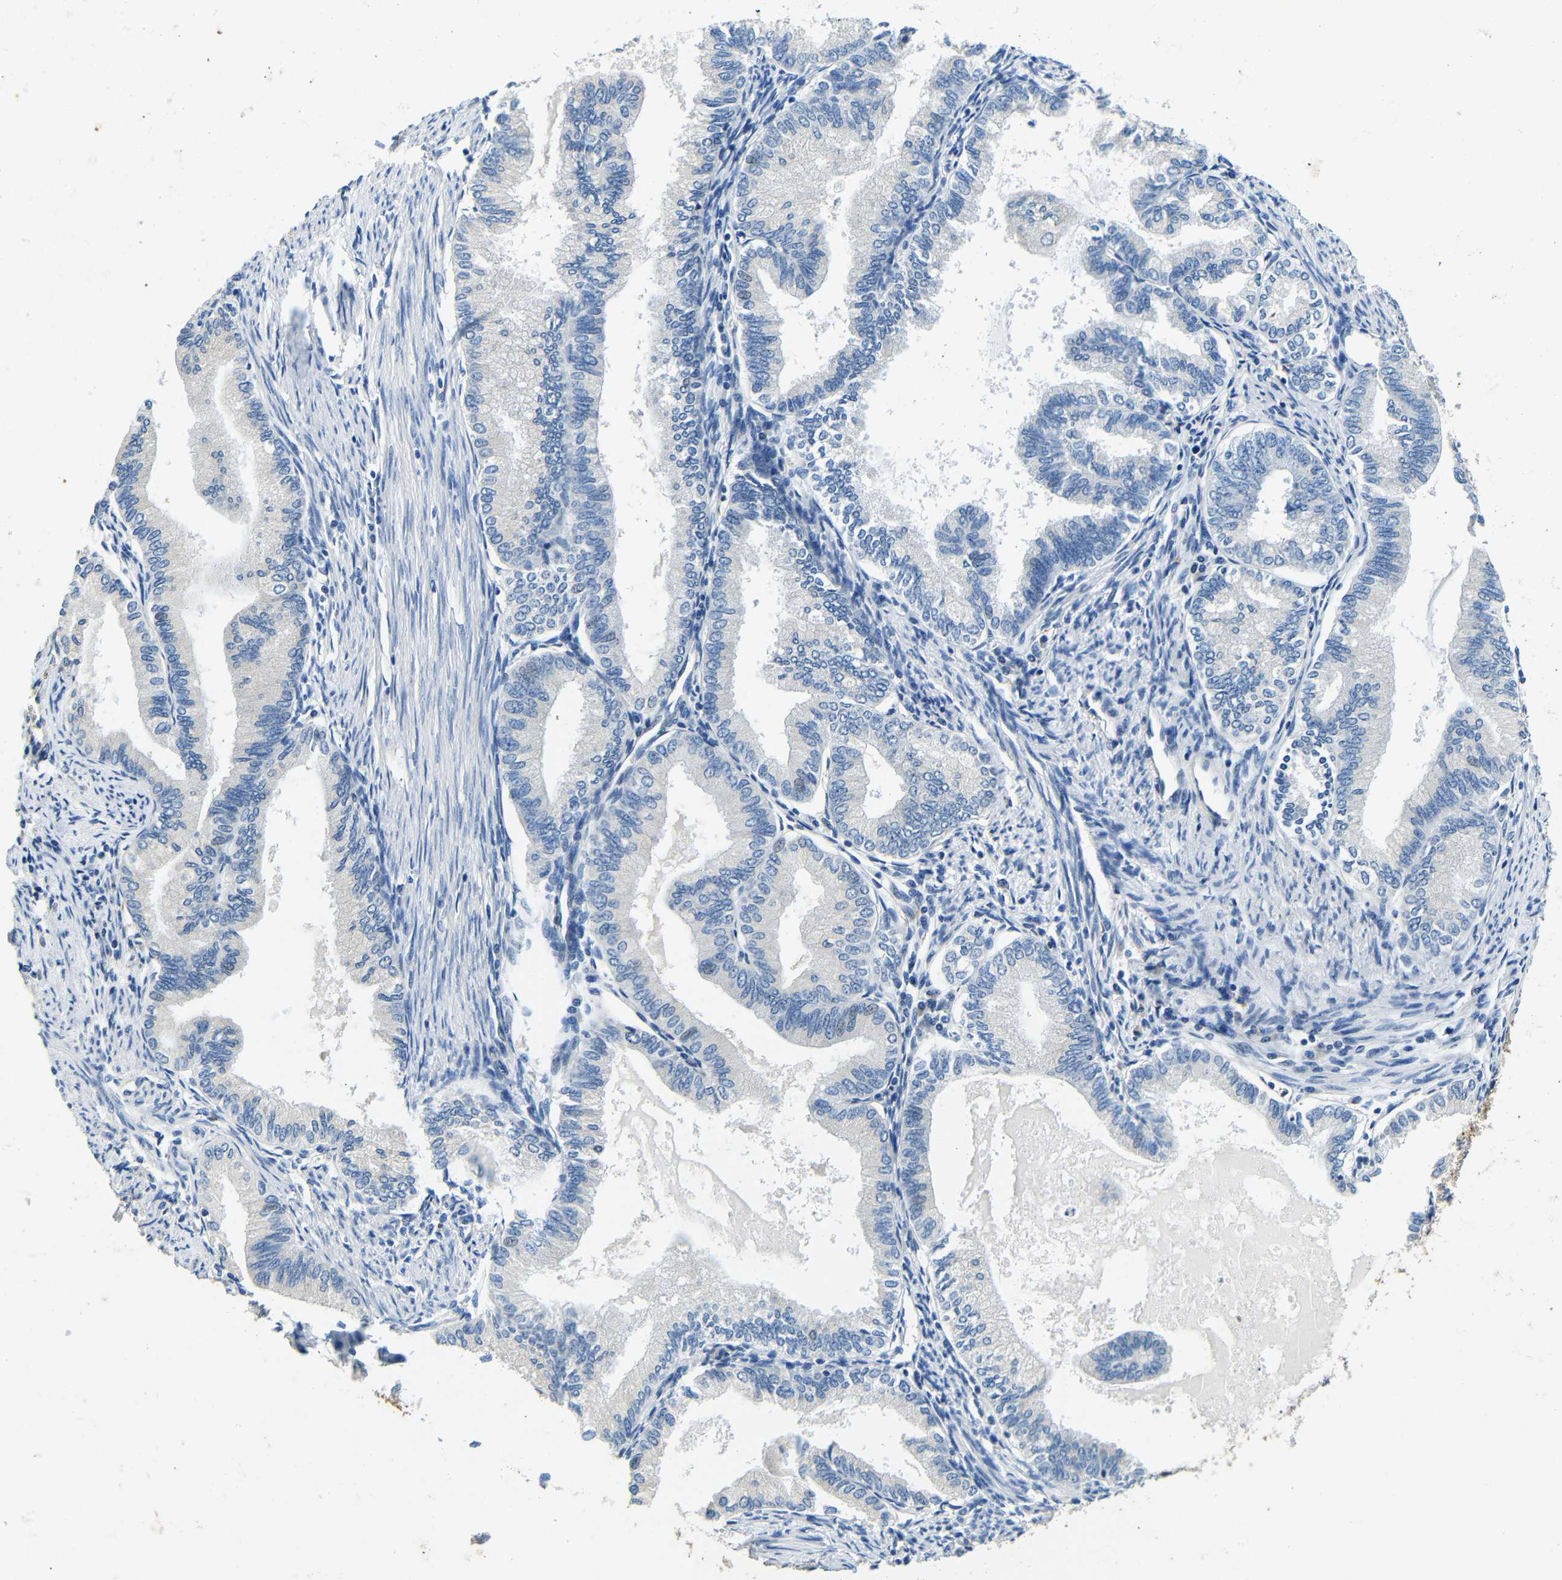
{"staining": {"intensity": "negative", "quantity": "none", "location": "none"}, "tissue": "endometrial cancer", "cell_type": "Tumor cells", "image_type": "cancer", "snomed": [{"axis": "morphology", "description": "Adenocarcinoma, NOS"}, {"axis": "topography", "description": "Endometrium"}], "caption": "Tumor cells show no significant staining in endometrial cancer. (DAB immunohistochemistry (IHC) visualized using brightfield microscopy, high magnification).", "gene": "FMO5", "patient": {"sex": "female", "age": 86}}